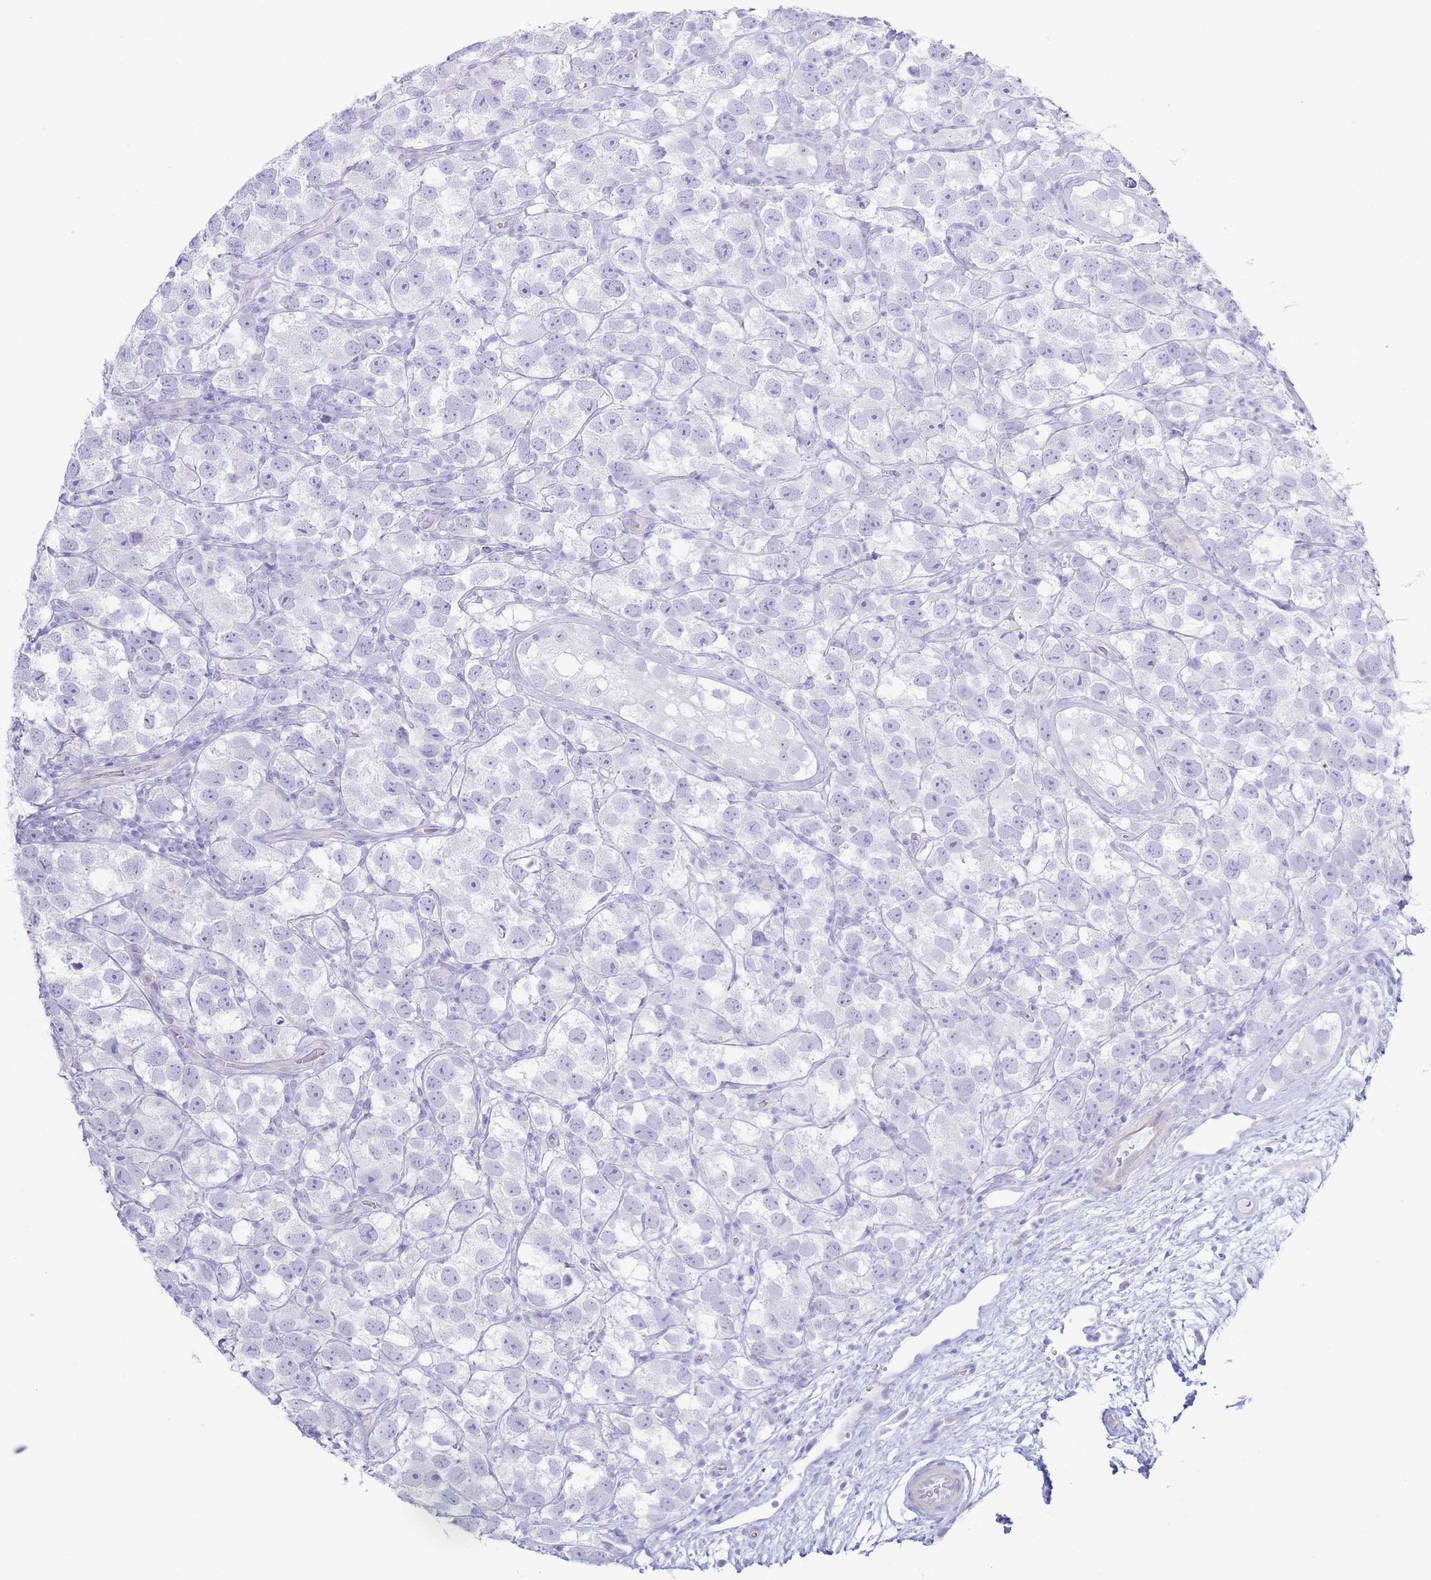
{"staining": {"intensity": "negative", "quantity": "none", "location": "none"}, "tissue": "testis cancer", "cell_type": "Tumor cells", "image_type": "cancer", "snomed": [{"axis": "morphology", "description": "Seminoma, NOS"}, {"axis": "topography", "description": "Testis"}], "caption": "Tumor cells show no significant protein expression in testis cancer. The staining is performed using DAB brown chromogen with nuclei counter-stained in using hematoxylin.", "gene": "PKLR", "patient": {"sex": "male", "age": 26}}